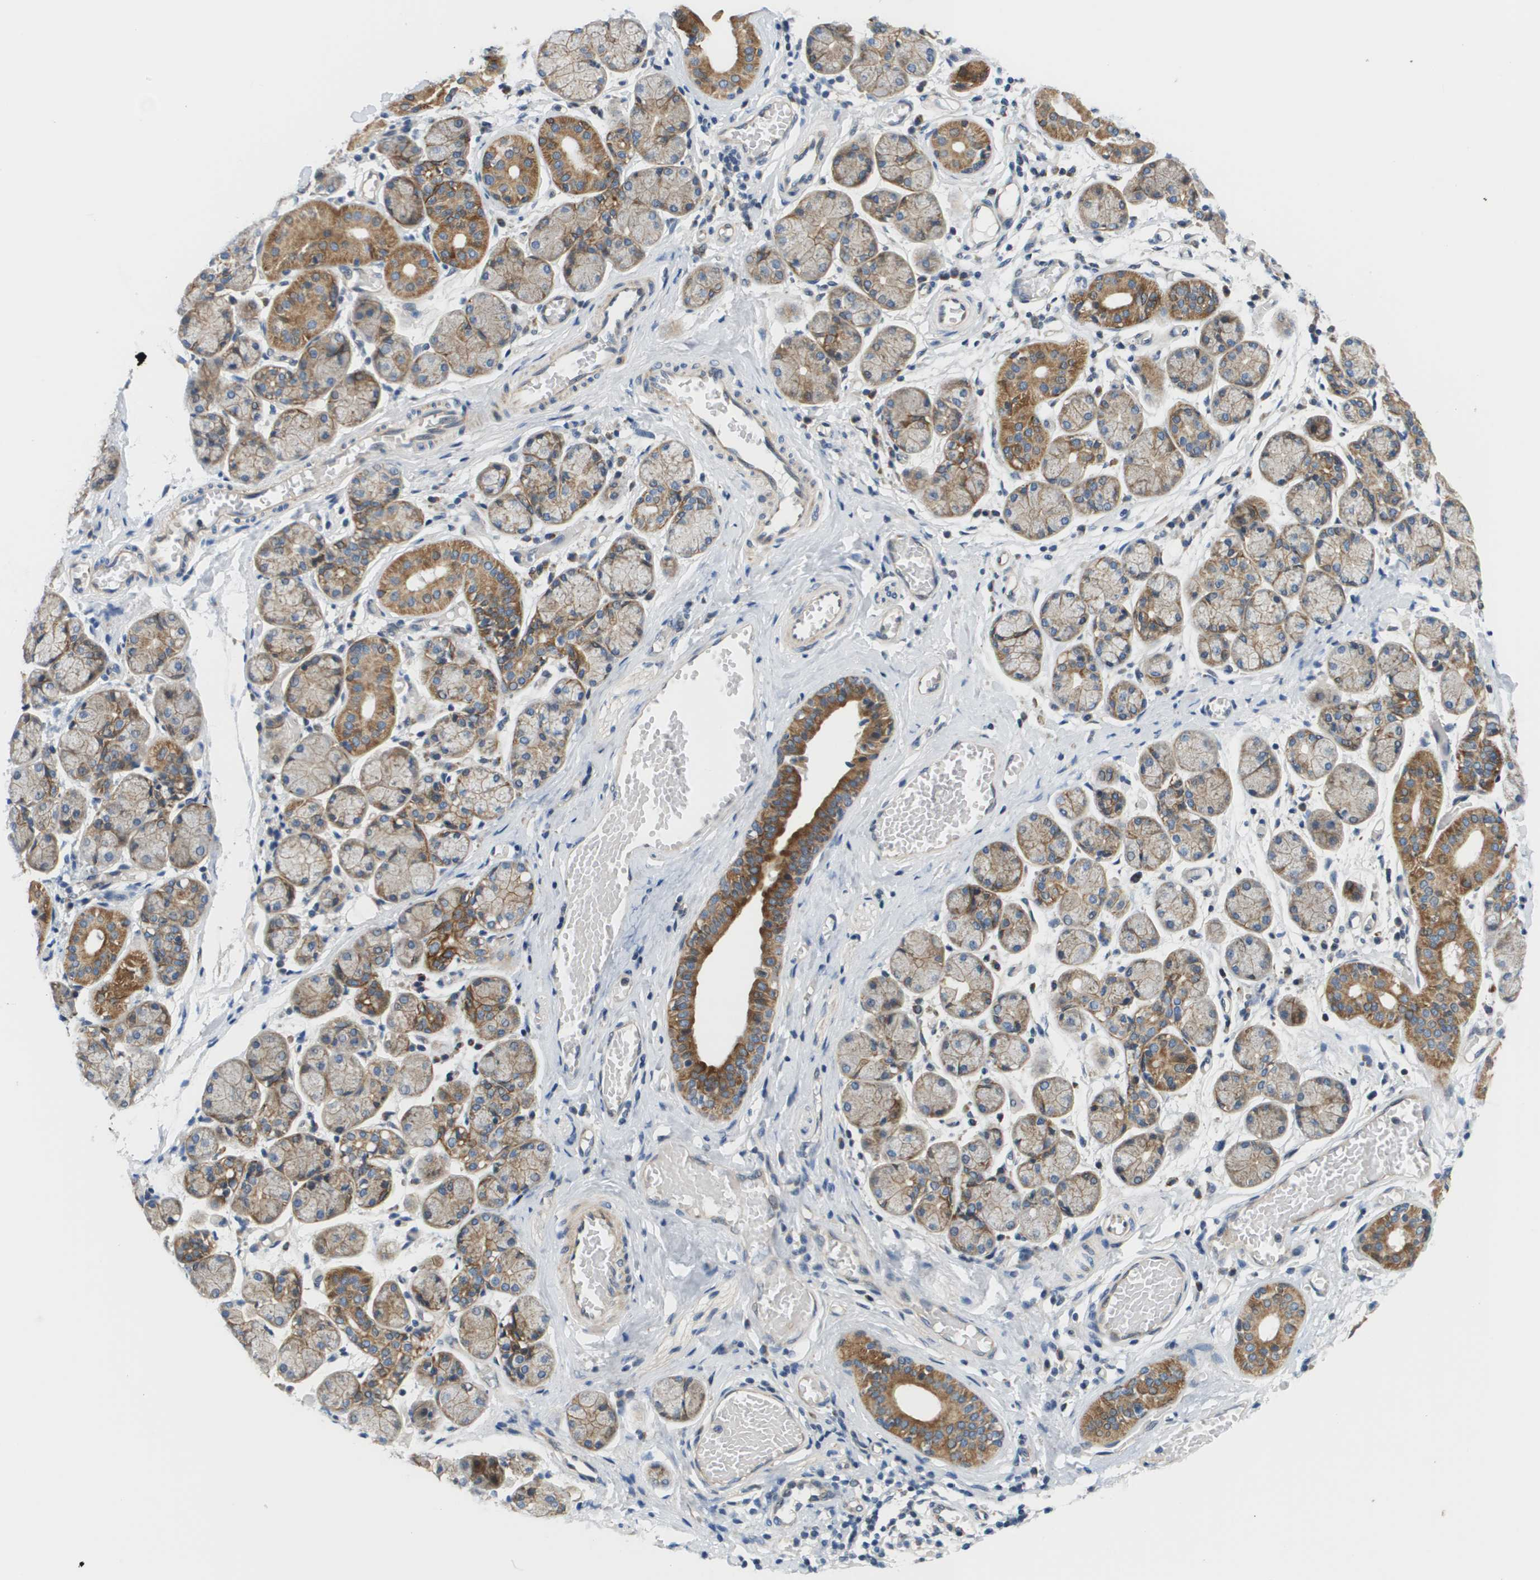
{"staining": {"intensity": "moderate", "quantity": "25%-75%", "location": "cytoplasmic/membranous"}, "tissue": "salivary gland", "cell_type": "Glandular cells", "image_type": "normal", "snomed": [{"axis": "morphology", "description": "Normal tissue, NOS"}, {"axis": "topography", "description": "Salivary gland"}], "caption": "Unremarkable salivary gland reveals moderate cytoplasmic/membranous expression in approximately 25%-75% of glandular cells, visualized by immunohistochemistry. The protein is shown in brown color, while the nuclei are stained blue.", "gene": "KRT23", "patient": {"sex": "female", "age": 24}}